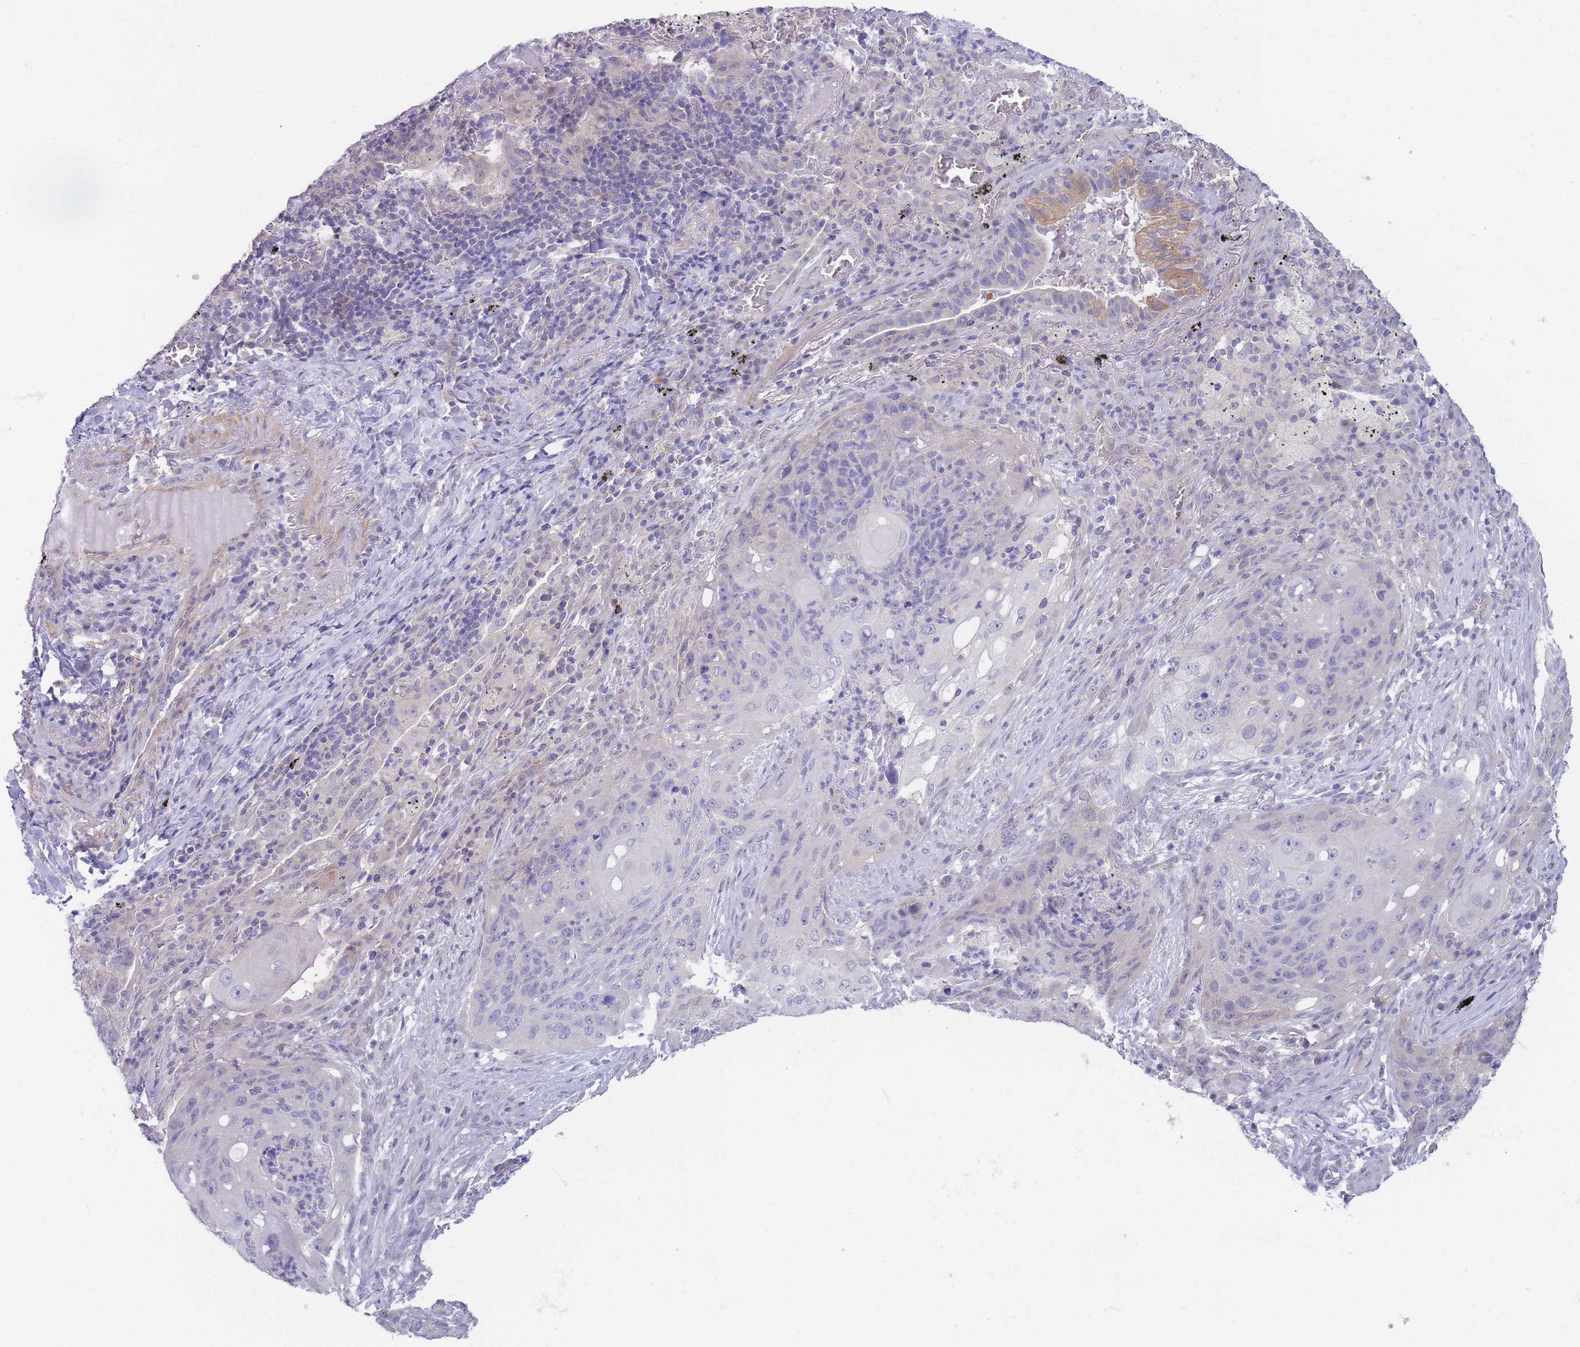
{"staining": {"intensity": "negative", "quantity": "none", "location": "none"}, "tissue": "lung cancer", "cell_type": "Tumor cells", "image_type": "cancer", "snomed": [{"axis": "morphology", "description": "Squamous cell carcinoma, NOS"}, {"axis": "topography", "description": "Lung"}], "caption": "This is an IHC image of human lung squamous cell carcinoma. There is no positivity in tumor cells.", "gene": "SUGT1", "patient": {"sex": "female", "age": 63}}